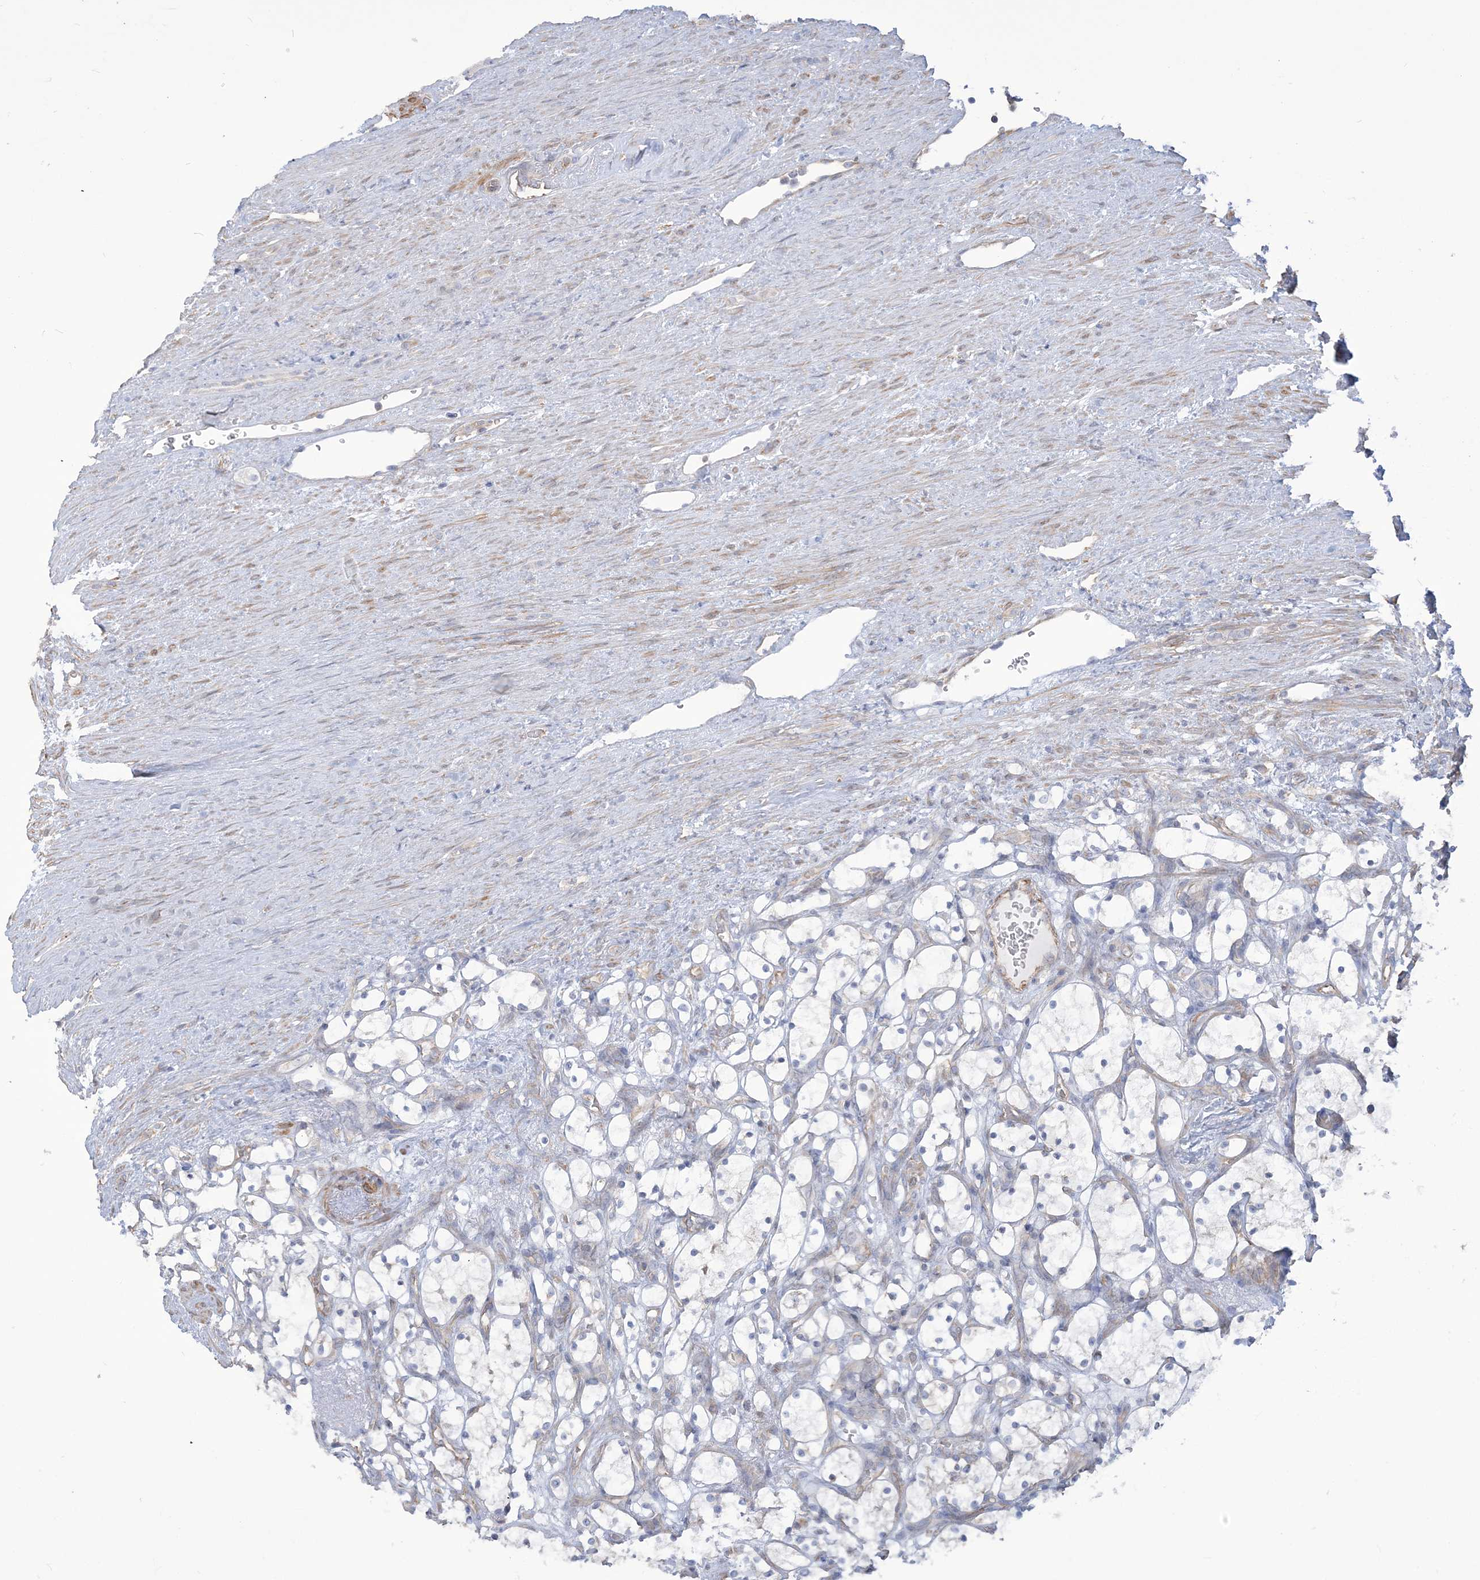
{"staining": {"intensity": "negative", "quantity": "none", "location": "none"}, "tissue": "renal cancer", "cell_type": "Tumor cells", "image_type": "cancer", "snomed": [{"axis": "morphology", "description": "Adenocarcinoma, NOS"}, {"axis": "topography", "description": "Kidney"}], "caption": "Renal adenocarcinoma was stained to show a protein in brown. There is no significant expression in tumor cells. Nuclei are stained in blue.", "gene": "ZNF821", "patient": {"sex": "female", "age": 69}}